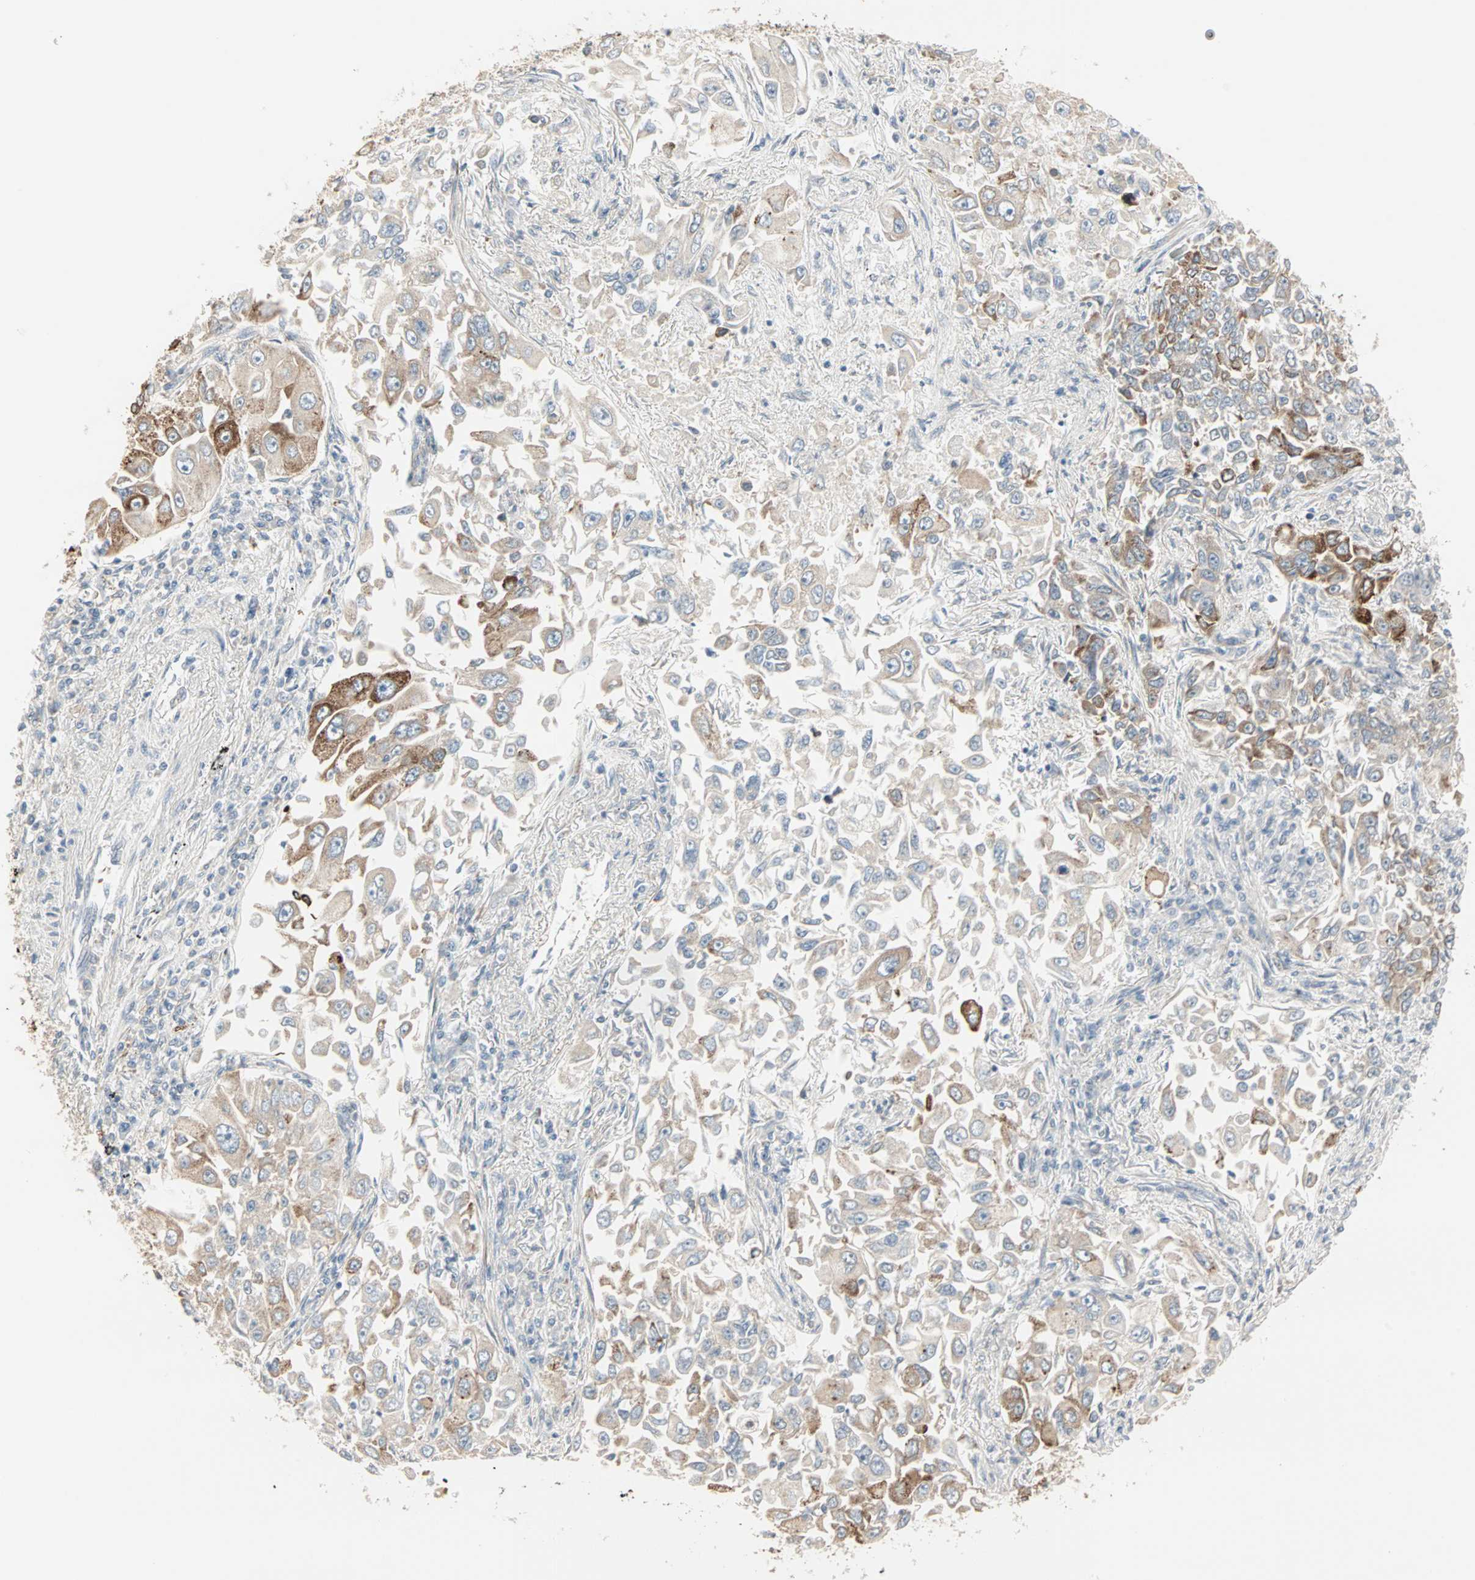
{"staining": {"intensity": "moderate", "quantity": ">75%", "location": "cytoplasmic/membranous"}, "tissue": "lung cancer", "cell_type": "Tumor cells", "image_type": "cancer", "snomed": [{"axis": "morphology", "description": "Adenocarcinoma, NOS"}, {"axis": "topography", "description": "Lung"}], "caption": "Adenocarcinoma (lung) tissue exhibits moderate cytoplasmic/membranous positivity in about >75% of tumor cells The staining is performed using DAB (3,3'-diaminobenzidine) brown chromogen to label protein expression. The nuclei are counter-stained blue using hematoxylin.", "gene": "ZFP36", "patient": {"sex": "male", "age": 84}}